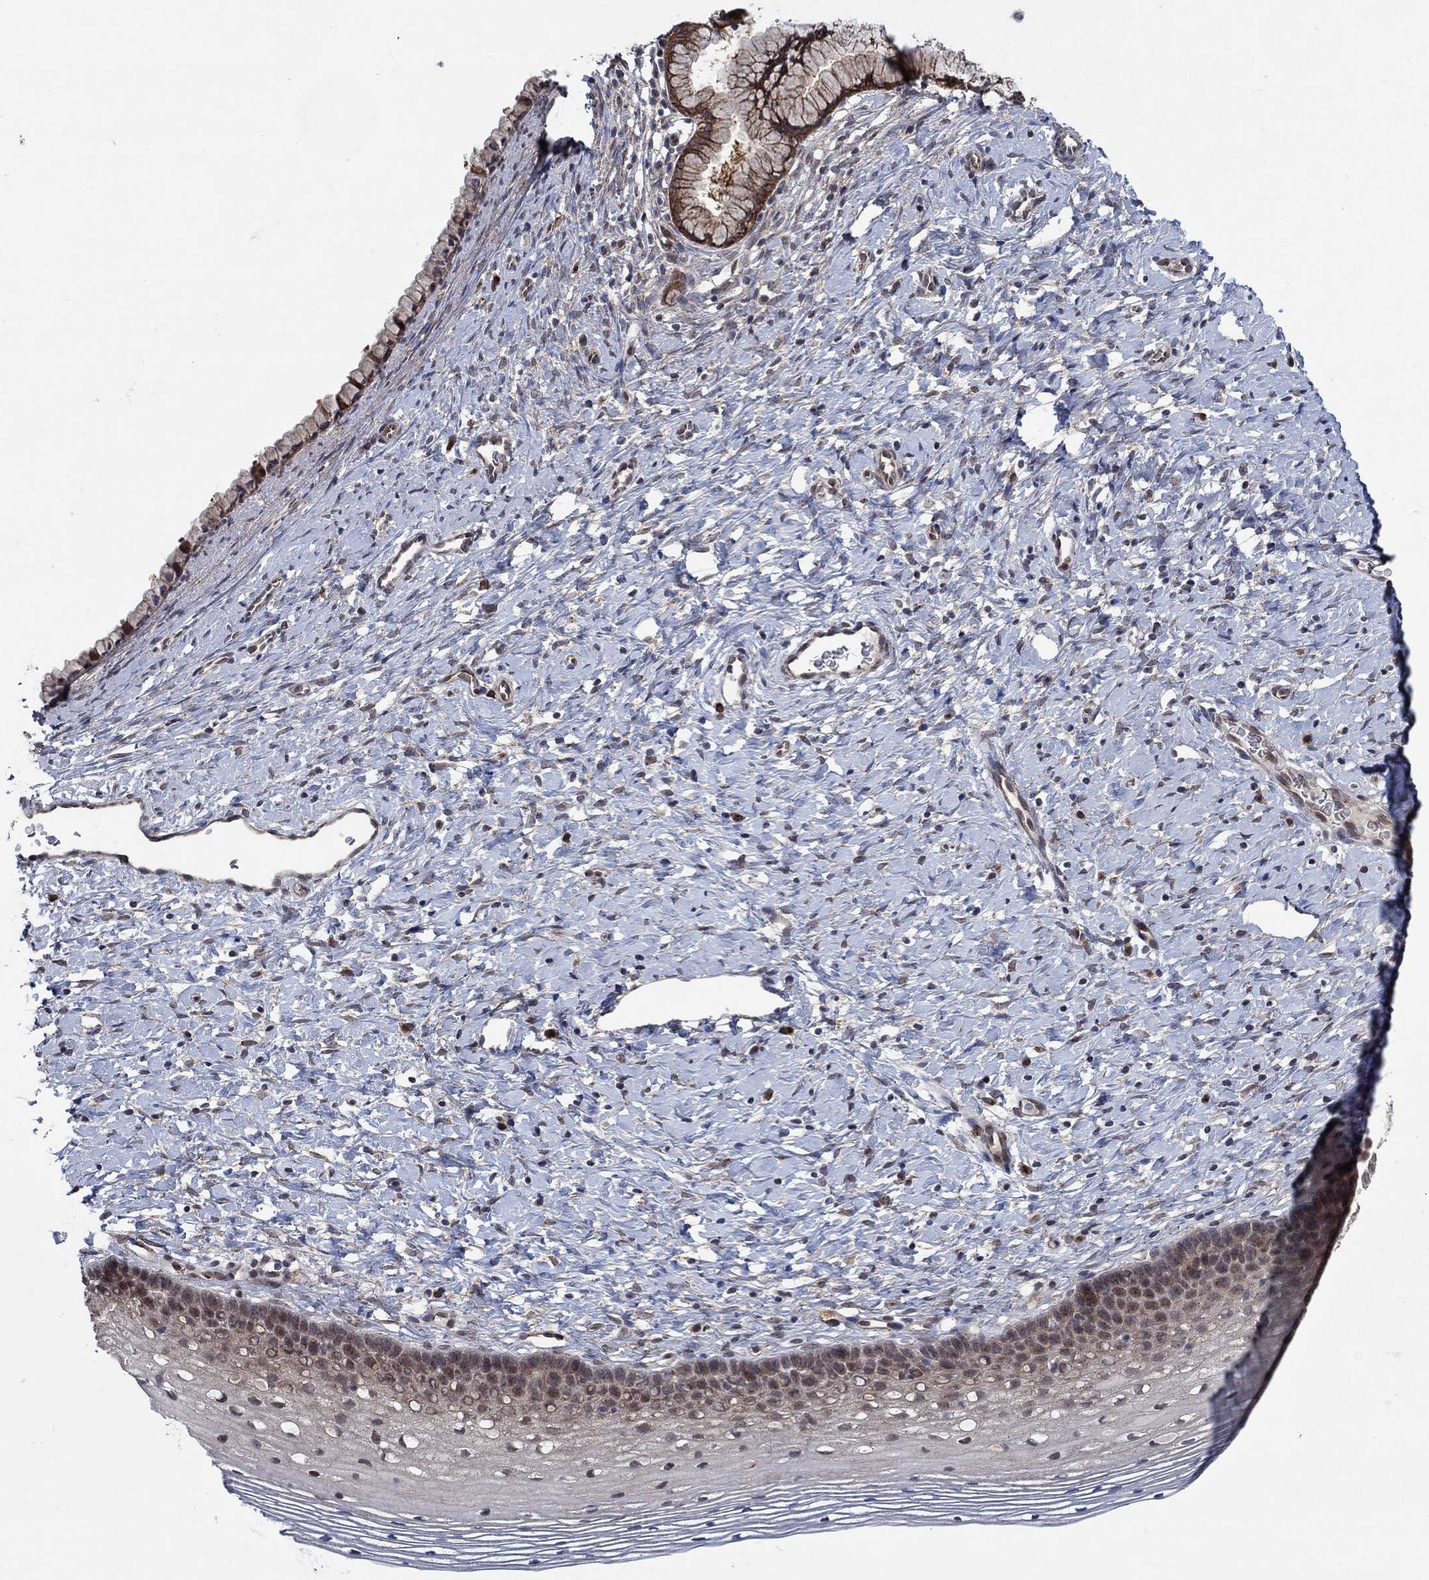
{"staining": {"intensity": "weak", "quantity": ">75%", "location": "cytoplasmic/membranous"}, "tissue": "cervix", "cell_type": "Glandular cells", "image_type": "normal", "snomed": [{"axis": "morphology", "description": "Normal tissue, NOS"}, {"axis": "topography", "description": "Cervix"}], "caption": "Brown immunohistochemical staining in benign human cervix displays weak cytoplasmic/membranous positivity in approximately >75% of glandular cells.", "gene": "SH3RF1", "patient": {"sex": "female", "age": 39}}